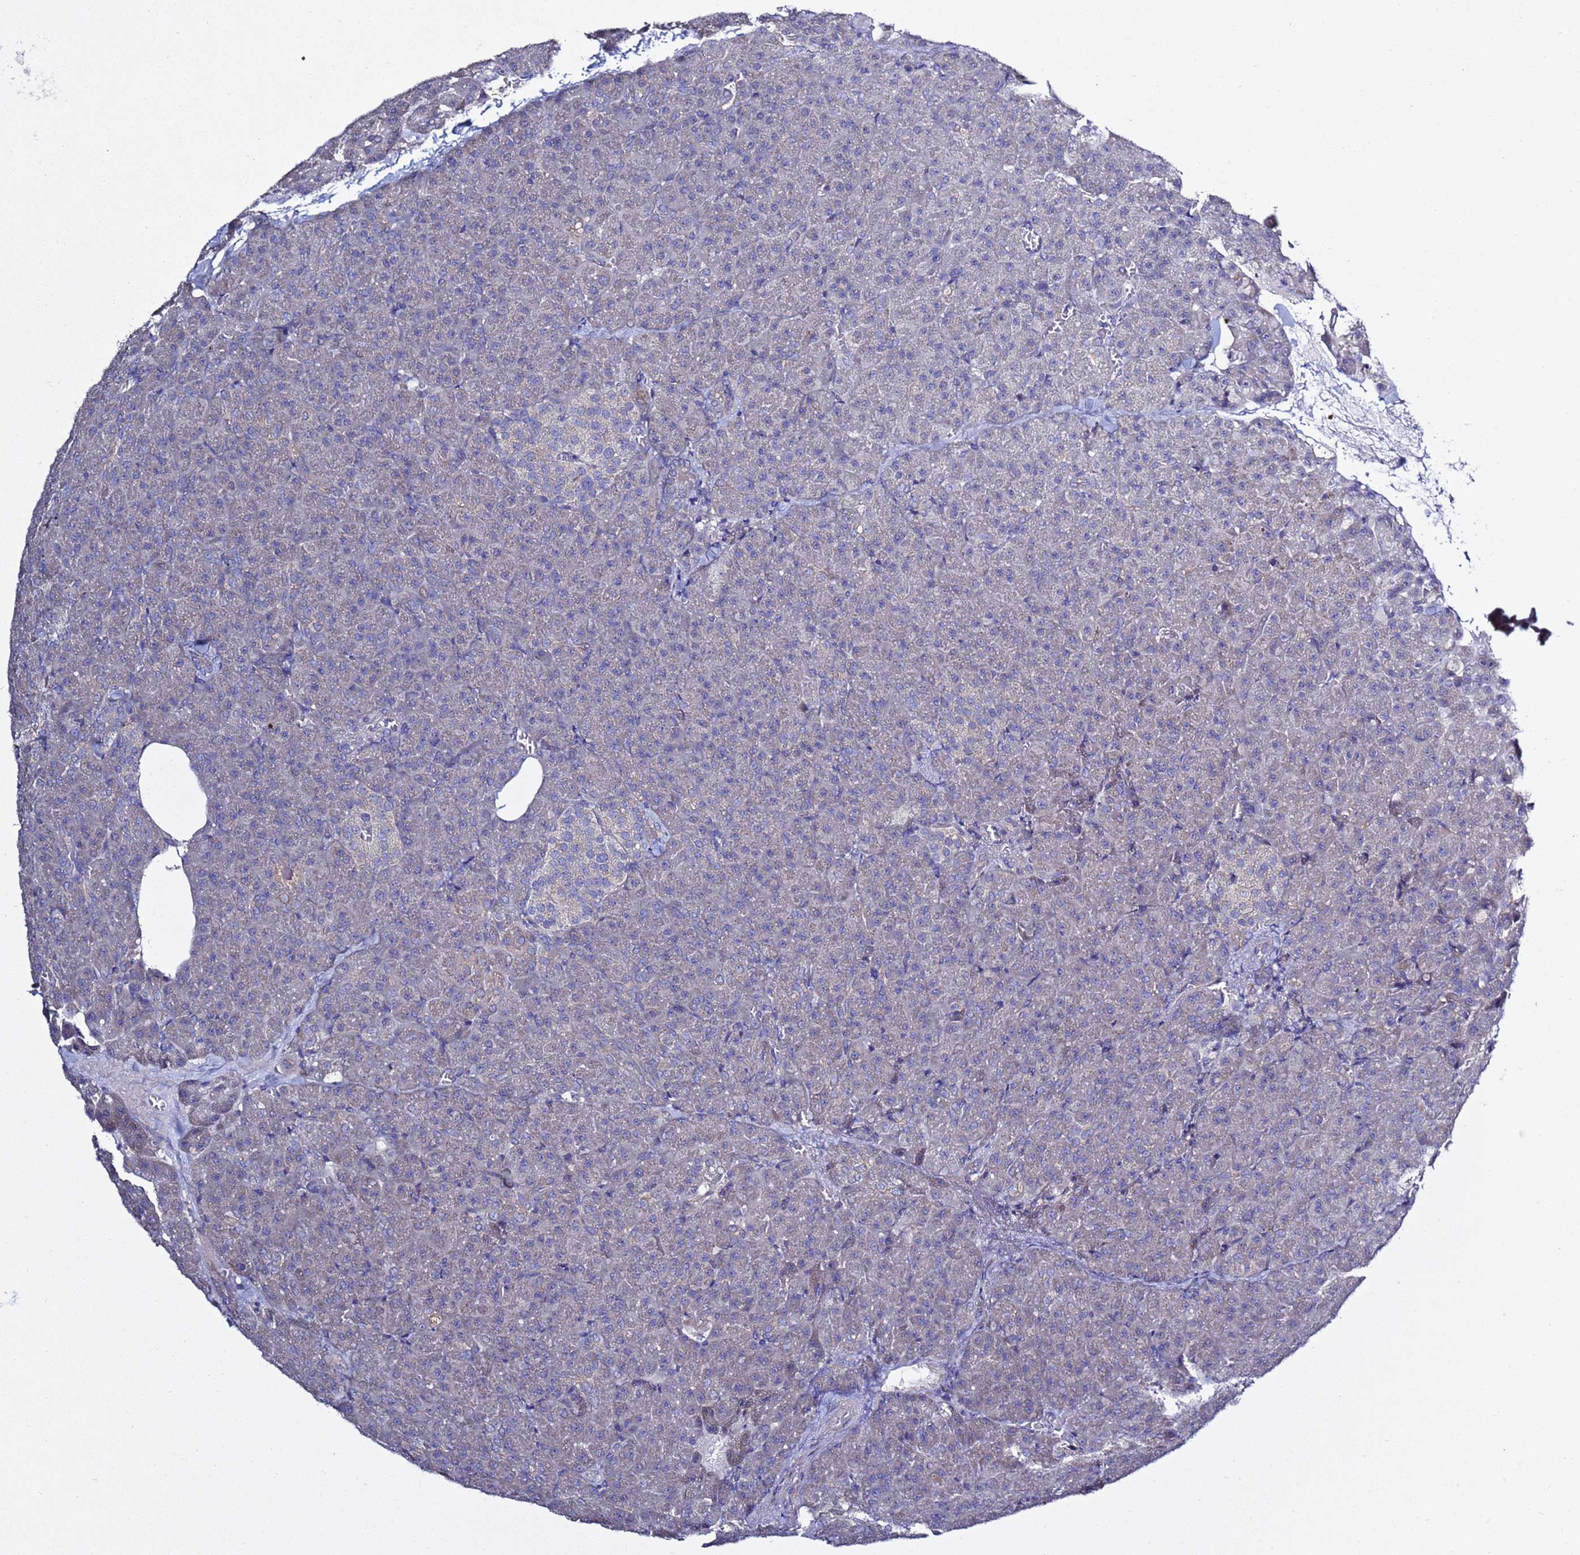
{"staining": {"intensity": "negative", "quantity": "none", "location": "none"}, "tissue": "pancreas", "cell_type": "Exocrine glandular cells", "image_type": "normal", "snomed": [{"axis": "morphology", "description": "Normal tissue, NOS"}, {"axis": "topography", "description": "Pancreas"}], "caption": "An immunohistochemistry (IHC) photomicrograph of normal pancreas is shown. There is no staining in exocrine glandular cells of pancreas.", "gene": "RABL2A", "patient": {"sex": "female", "age": 74}}